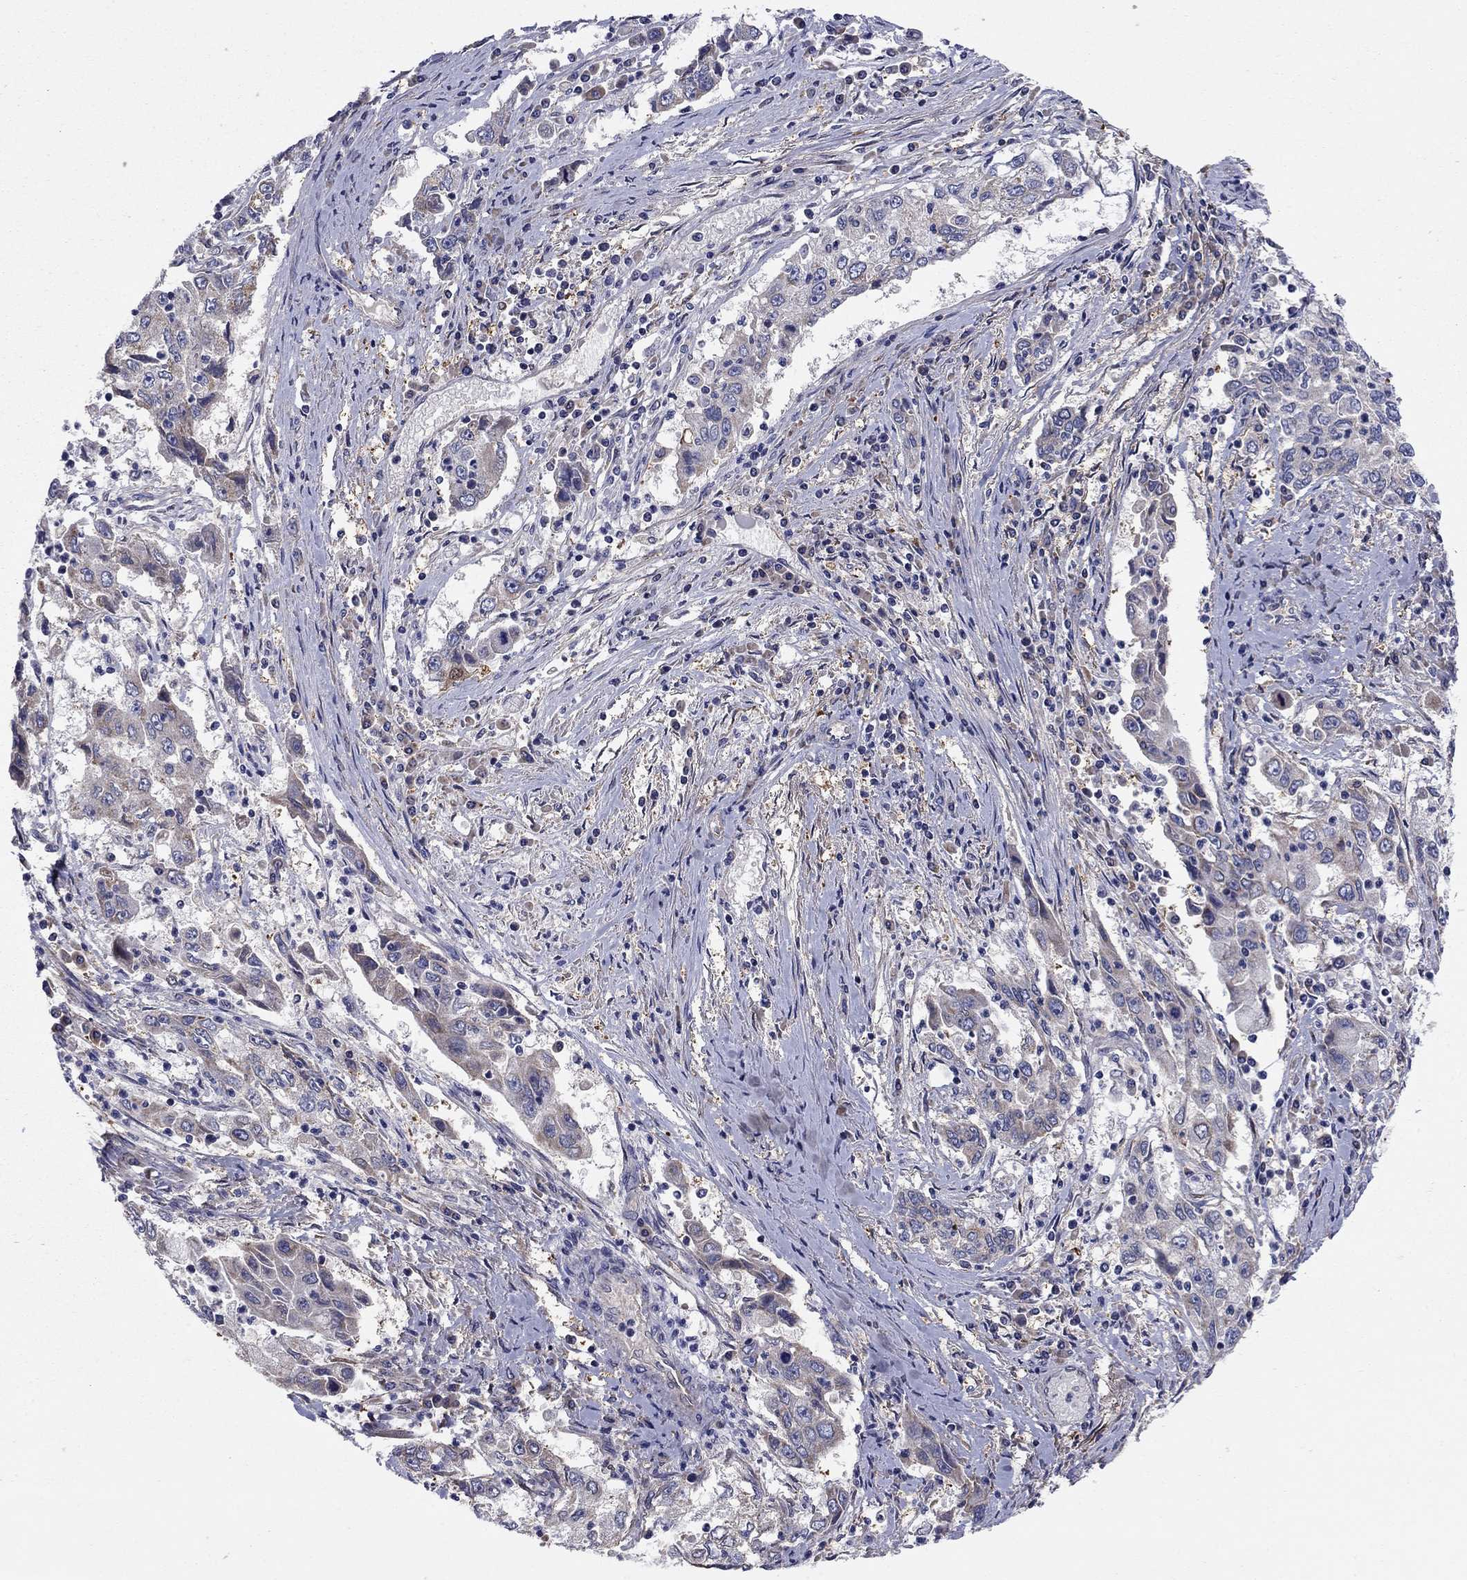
{"staining": {"intensity": "negative", "quantity": "none", "location": "none"}, "tissue": "cervical cancer", "cell_type": "Tumor cells", "image_type": "cancer", "snomed": [{"axis": "morphology", "description": "Squamous cell carcinoma, NOS"}, {"axis": "topography", "description": "Cervix"}], "caption": "This is an IHC micrograph of squamous cell carcinoma (cervical). There is no staining in tumor cells.", "gene": "EMP2", "patient": {"sex": "female", "age": 36}}